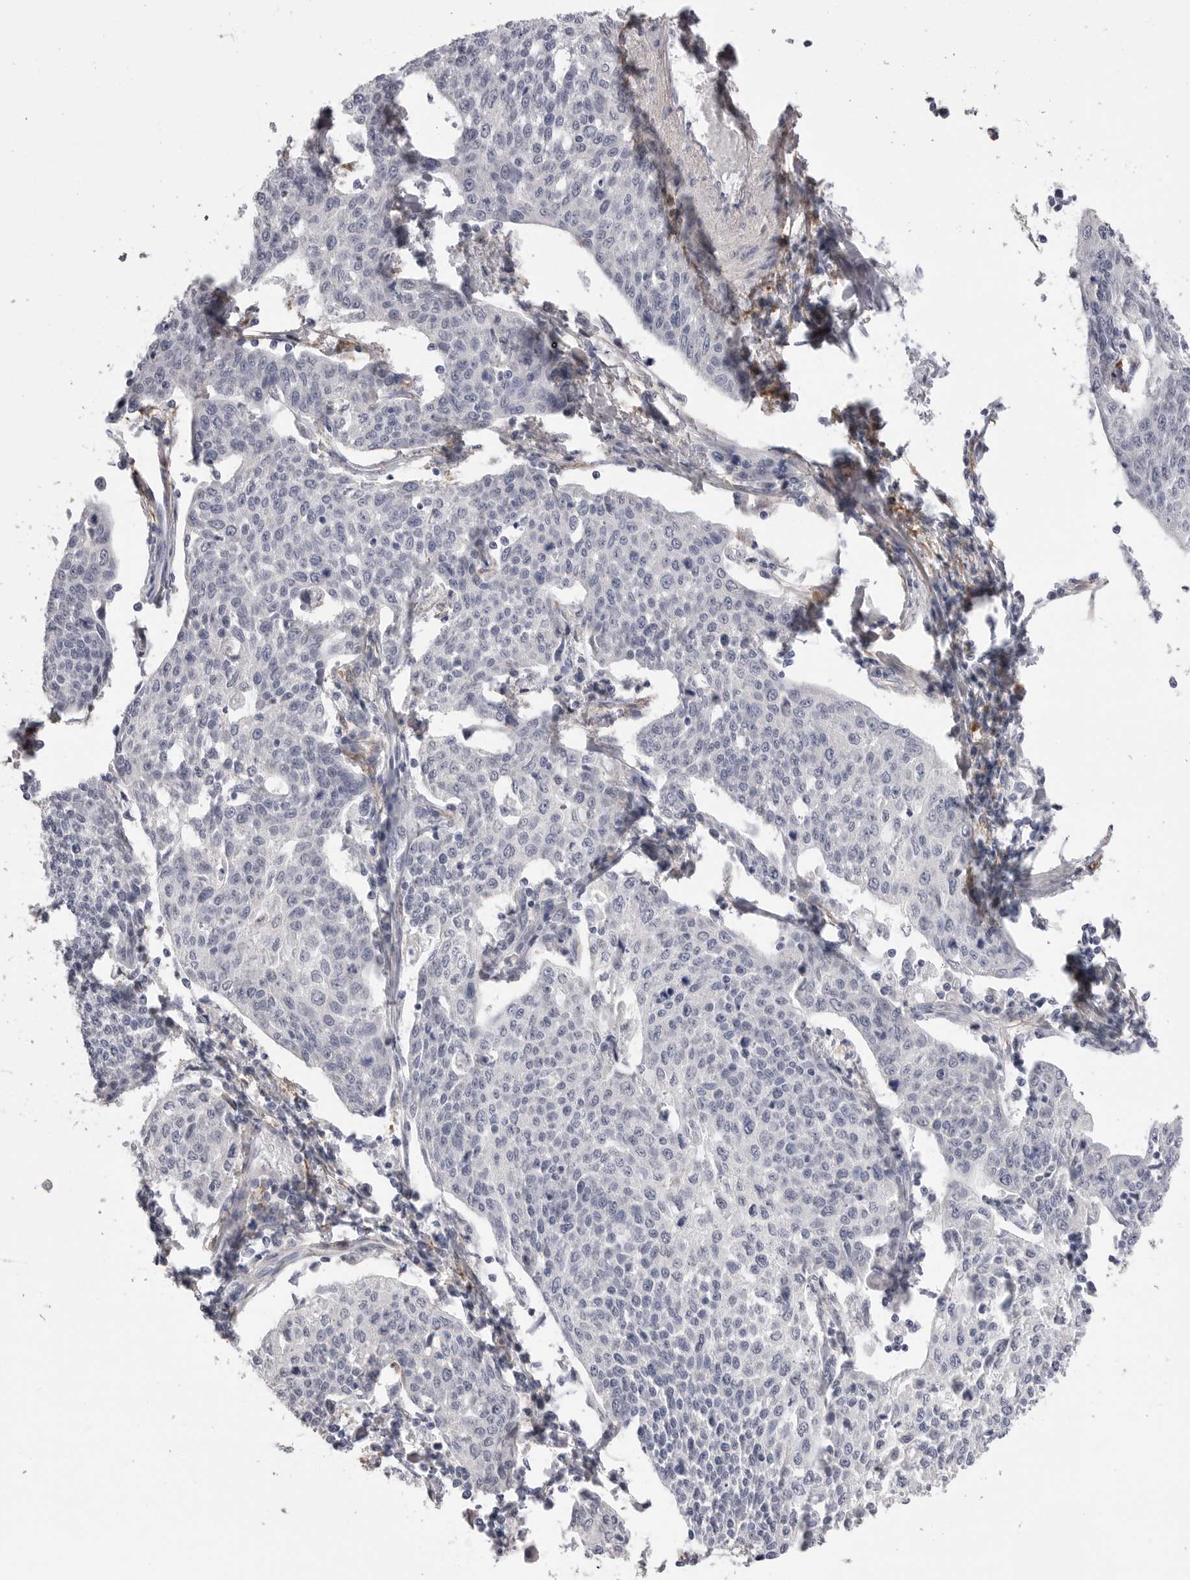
{"staining": {"intensity": "negative", "quantity": "none", "location": "none"}, "tissue": "cervical cancer", "cell_type": "Tumor cells", "image_type": "cancer", "snomed": [{"axis": "morphology", "description": "Squamous cell carcinoma, NOS"}, {"axis": "topography", "description": "Cervix"}], "caption": "Tumor cells are negative for protein expression in human cervical cancer (squamous cell carcinoma).", "gene": "AKAP12", "patient": {"sex": "female", "age": 34}}